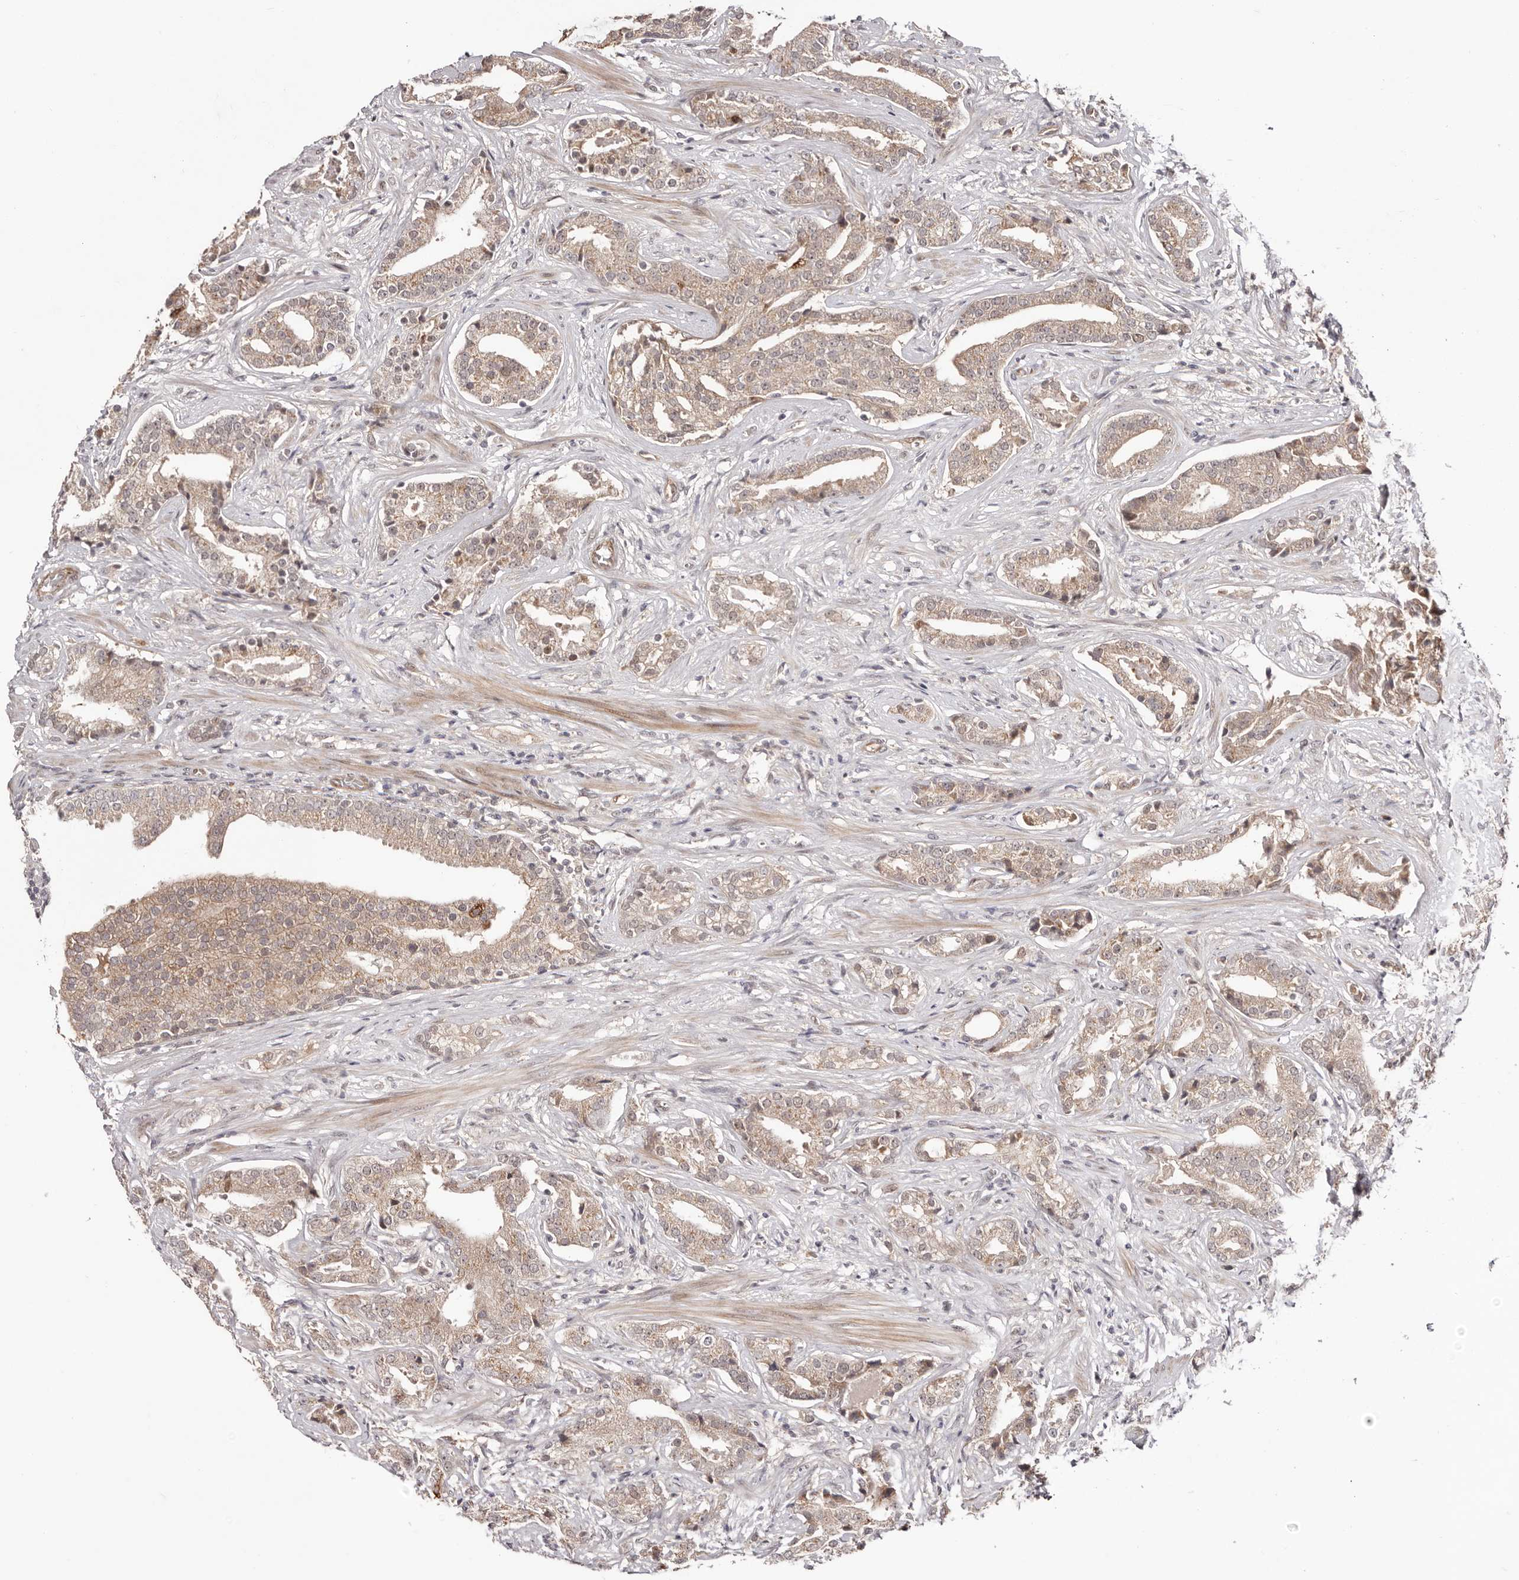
{"staining": {"intensity": "moderate", "quantity": ">75%", "location": "cytoplasmic/membranous"}, "tissue": "prostate cancer", "cell_type": "Tumor cells", "image_type": "cancer", "snomed": [{"axis": "morphology", "description": "Adenocarcinoma, Low grade"}, {"axis": "topography", "description": "Prostate"}], "caption": "Tumor cells display medium levels of moderate cytoplasmic/membranous staining in approximately >75% of cells in prostate cancer (low-grade adenocarcinoma).", "gene": "EGR3", "patient": {"sex": "male", "age": 67}}